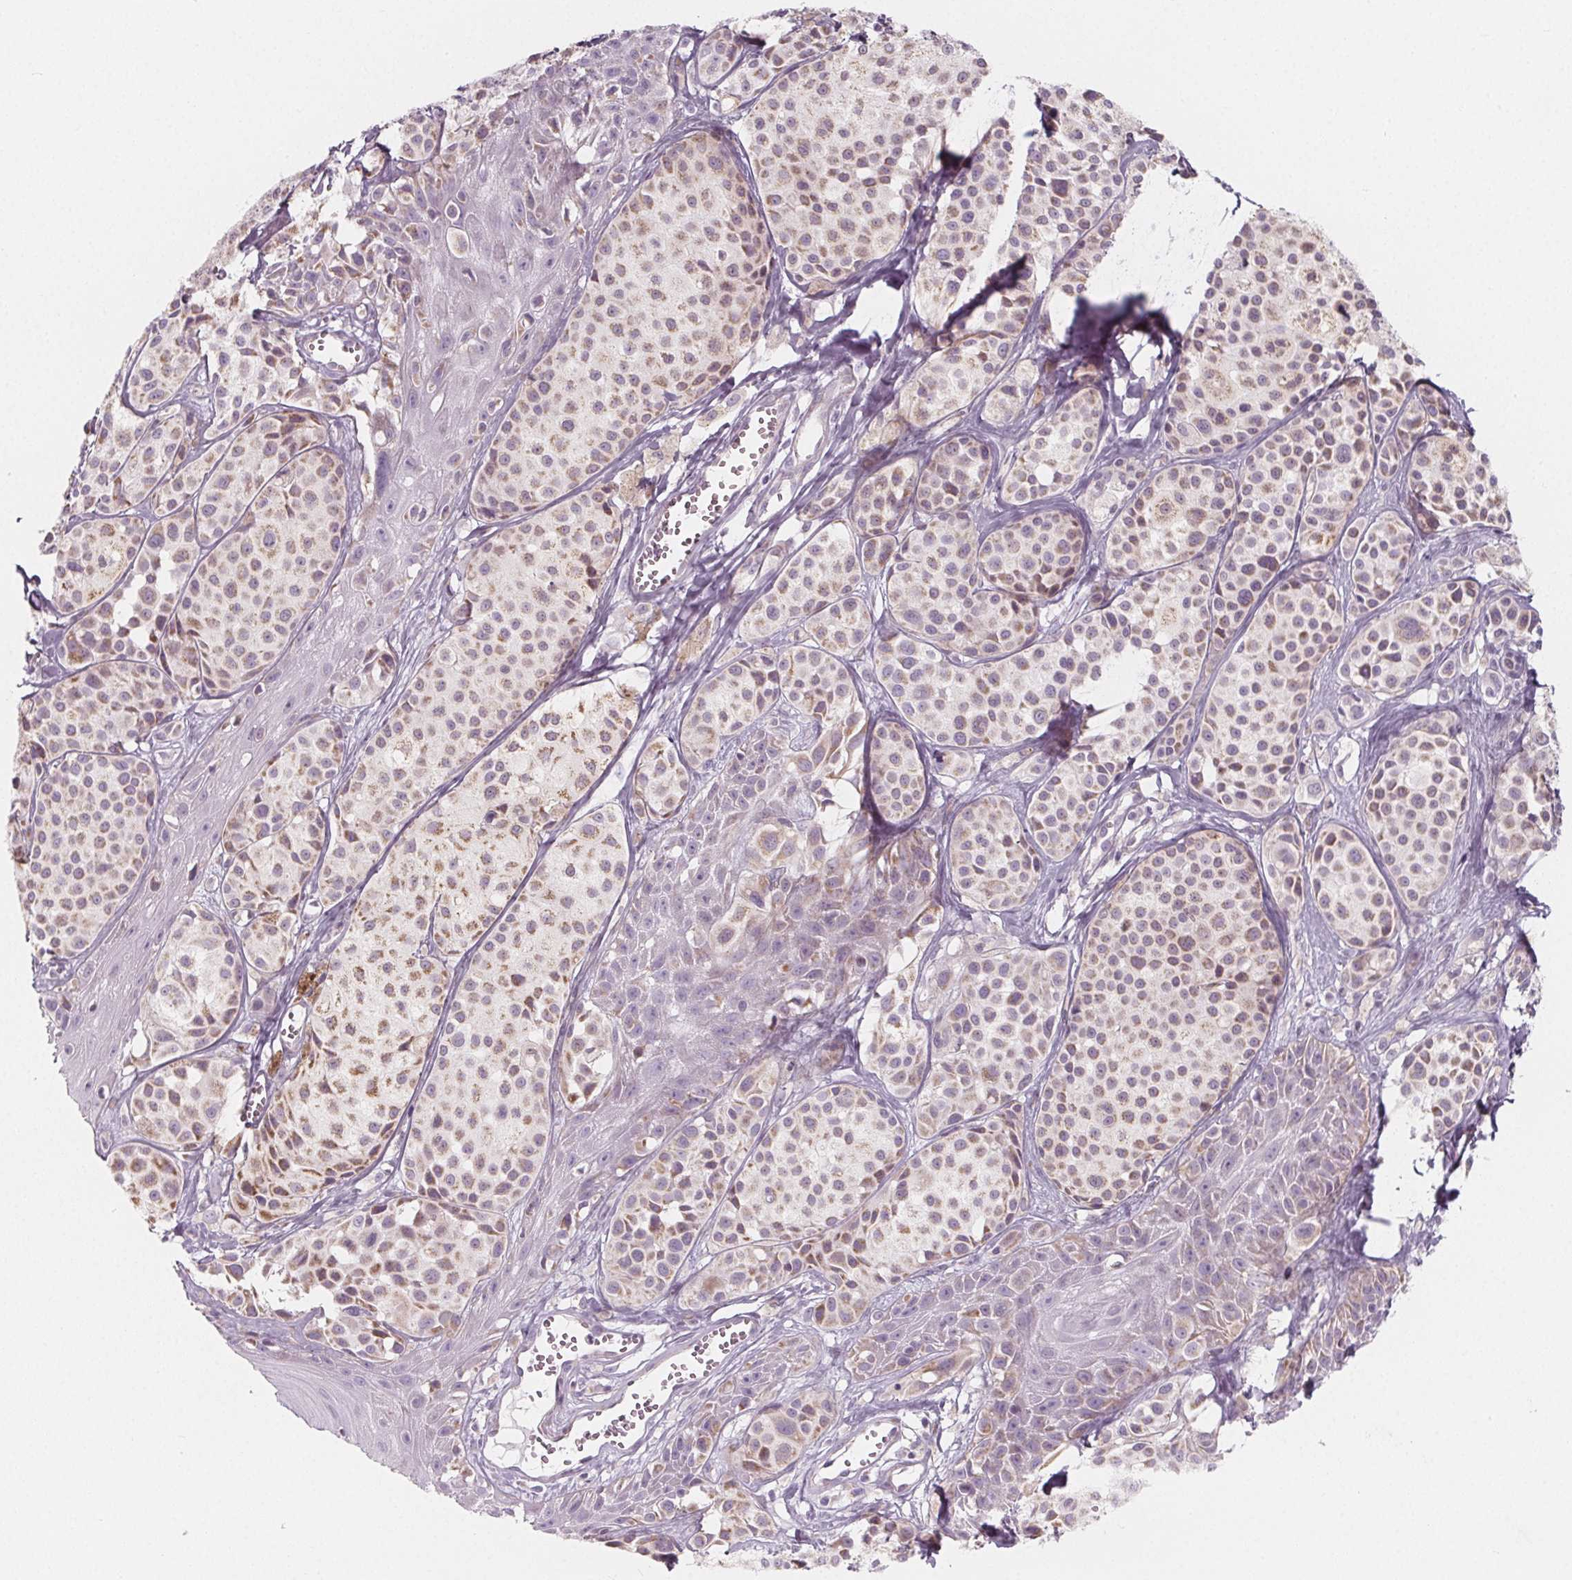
{"staining": {"intensity": "weak", "quantity": "25%-75%", "location": "cytoplasmic/membranous"}, "tissue": "melanoma", "cell_type": "Tumor cells", "image_type": "cancer", "snomed": [{"axis": "morphology", "description": "Malignant melanoma, NOS"}, {"axis": "topography", "description": "Skin"}], "caption": "This is an image of immunohistochemistry staining of malignant melanoma, which shows weak positivity in the cytoplasmic/membranous of tumor cells.", "gene": "IL17C", "patient": {"sex": "male", "age": 77}}